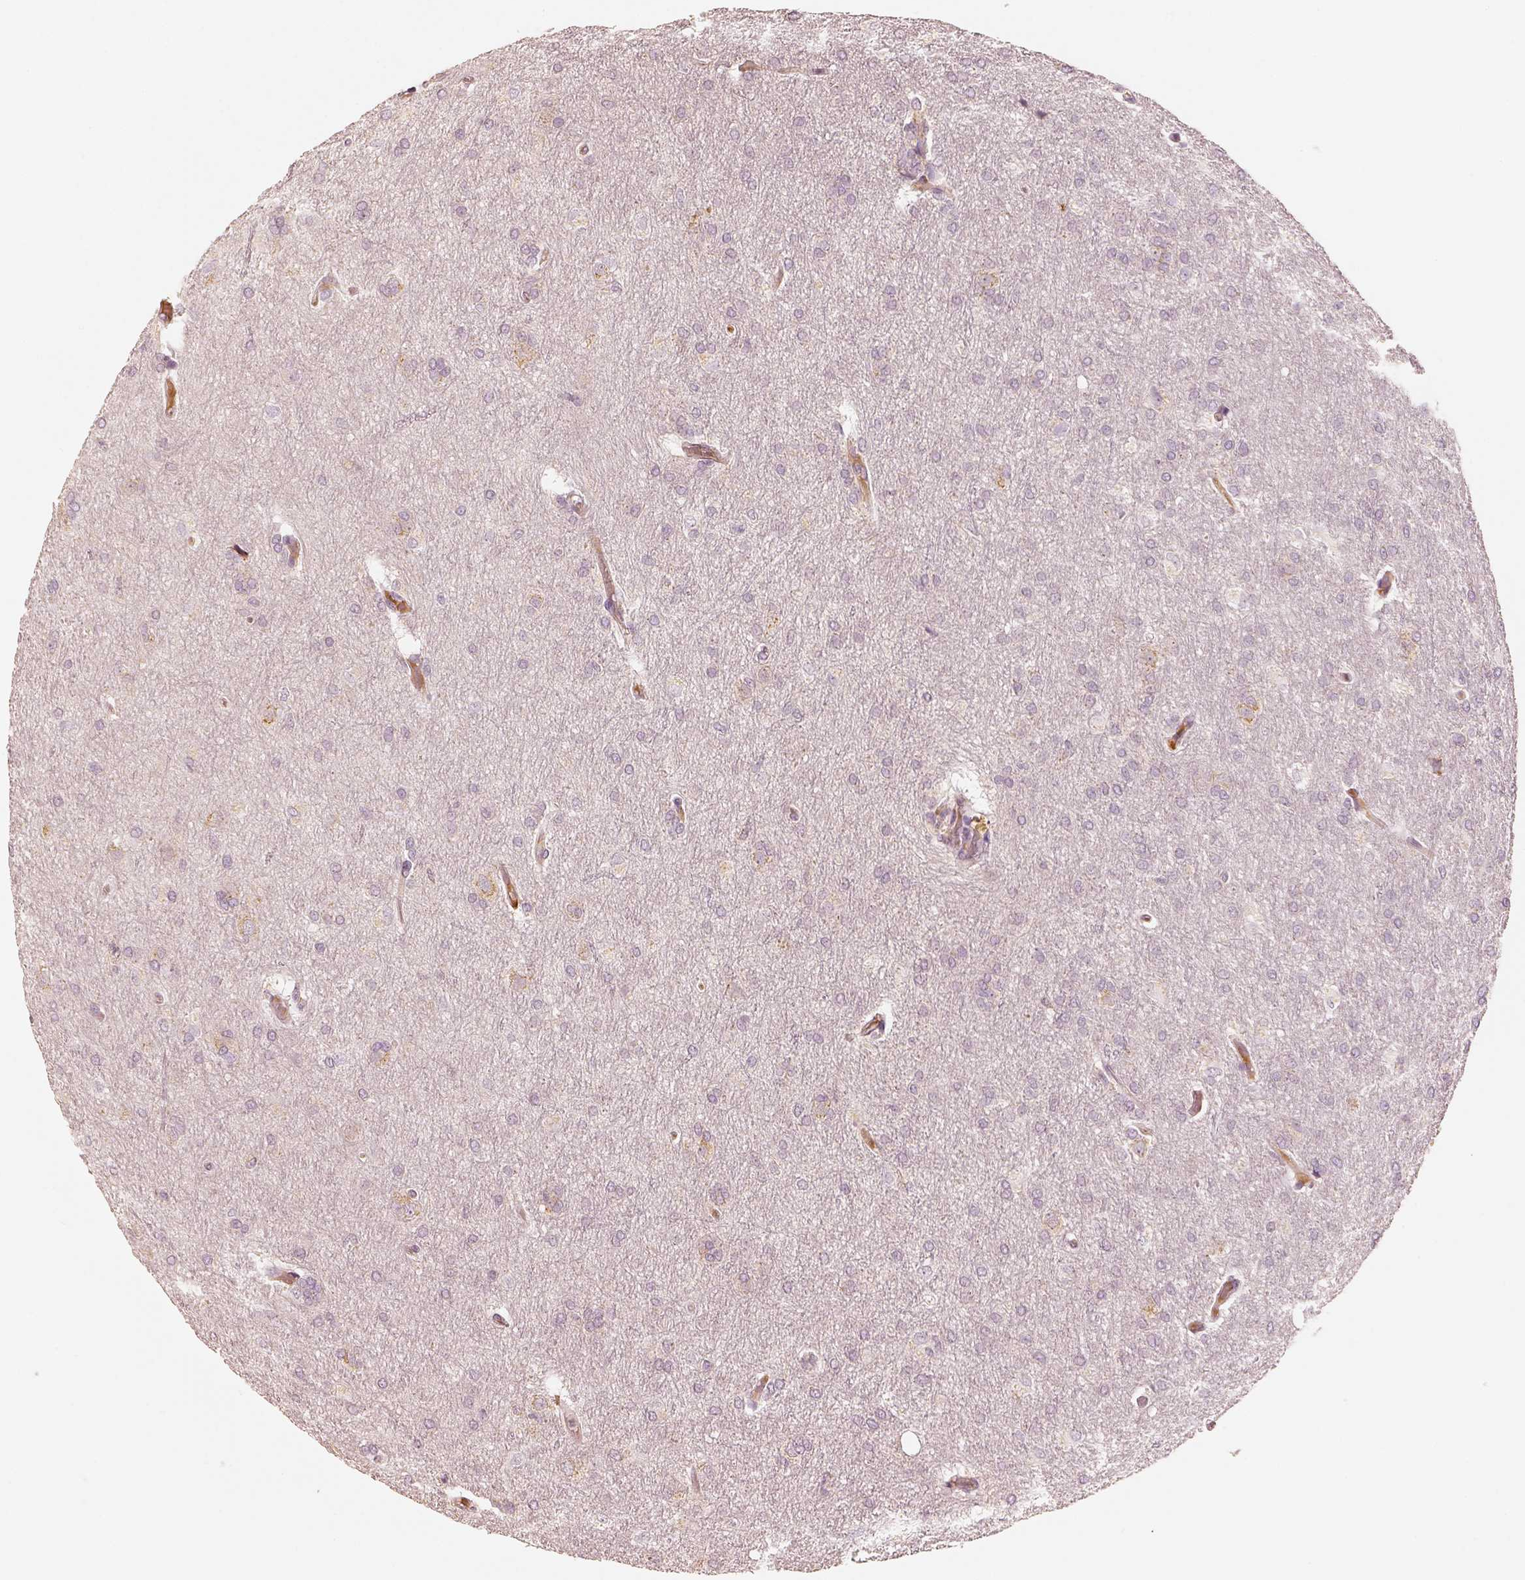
{"staining": {"intensity": "negative", "quantity": "none", "location": "none"}, "tissue": "glioma", "cell_type": "Tumor cells", "image_type": "cancer", "snomed": [{"axis": "morphology", "description": "Glioma, malignant, High grade"}, {"axis": "topography", "description": "Brain"}], "caption": "There is no significant positivity in tumor cells of glioma.", "gene": "GORASP2", "patient": {"sex": "male", "age": 68}}